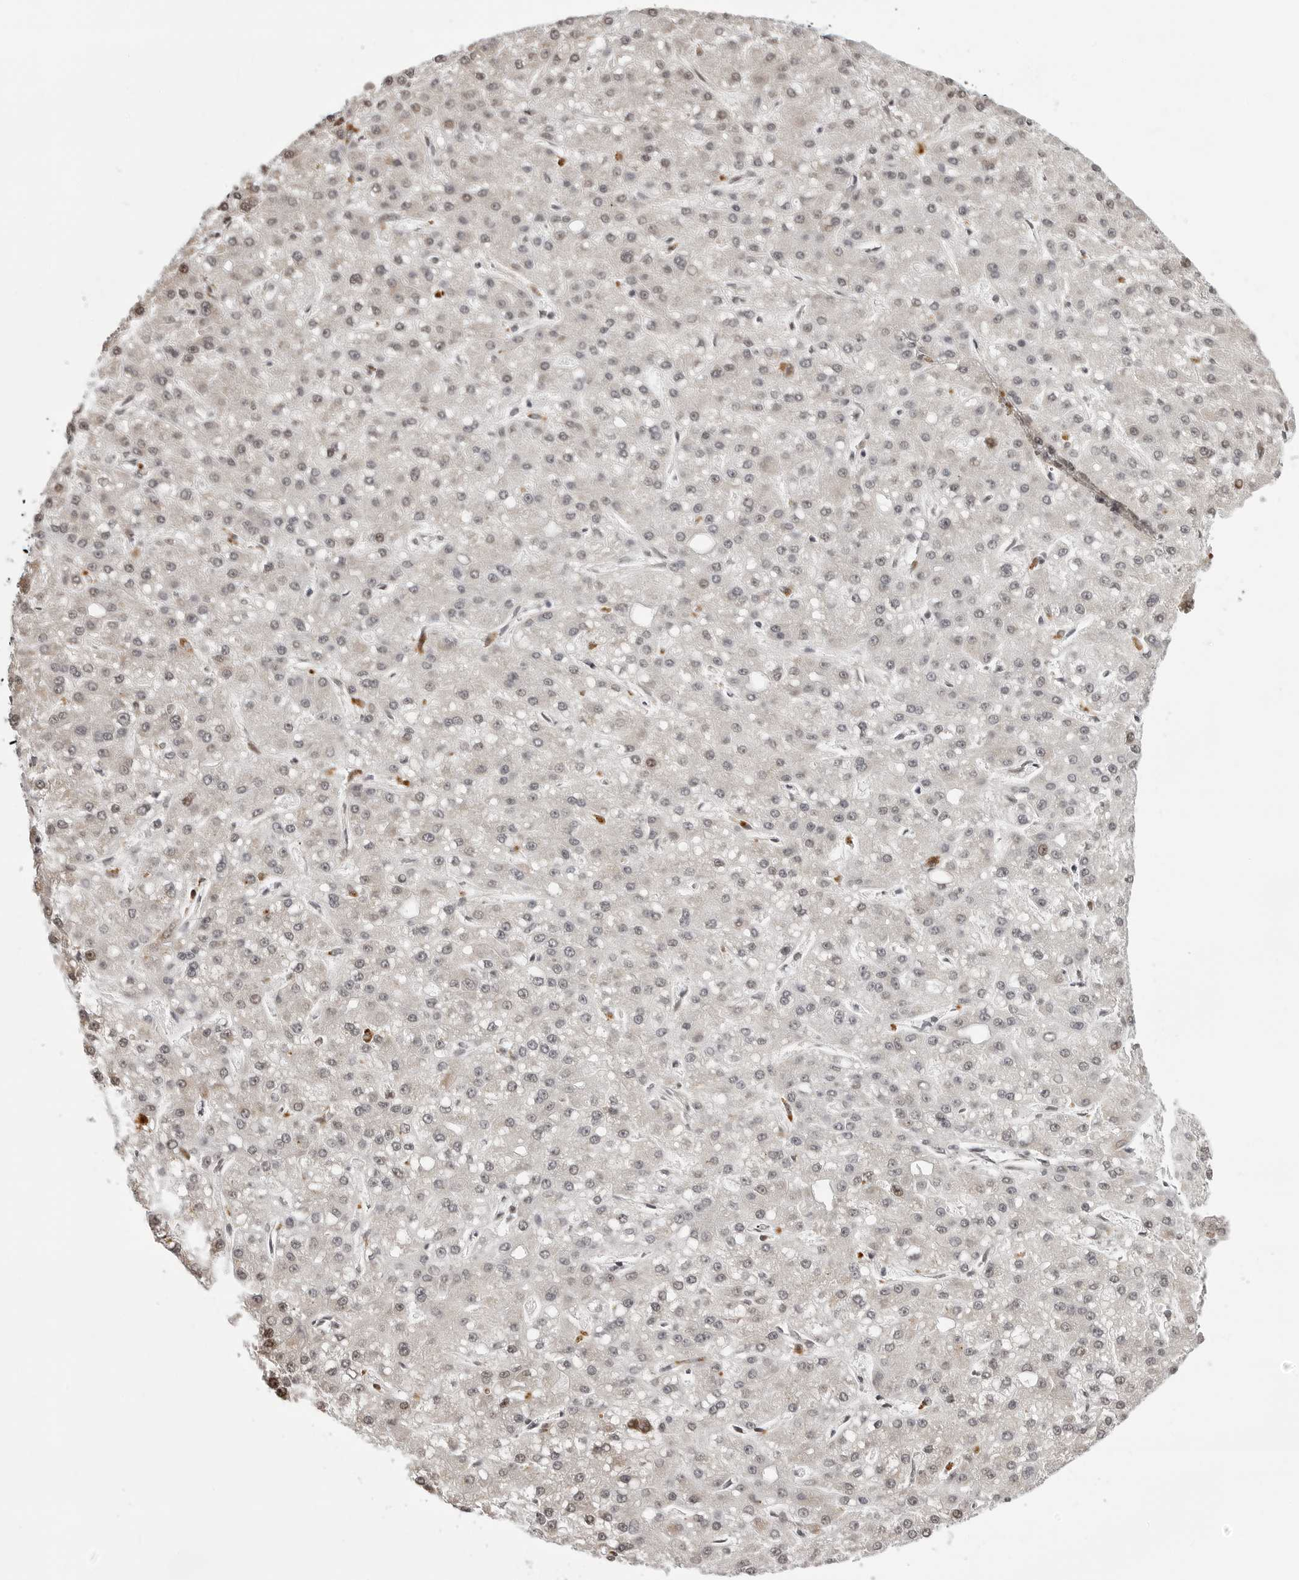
{"staining": {"intensity": "weak", "quantity": "<25%", "location": "nuclear"}, "tissue": "liver cancer", "cell_type": "Tumor cells", "image_type": "cancer", "snomed": [{"axis": "morphology", "description": "Carcinoma, Hepatocellular, NOS"}, {"axis": "topography", "description": "Liver"}], "caption": "The IHC image has no significant expression in tumor cells of hepatocellular carcinoma (liver) tissue.", "gene": "PHF3", "patient": {"sex": "male", "age": 67}}